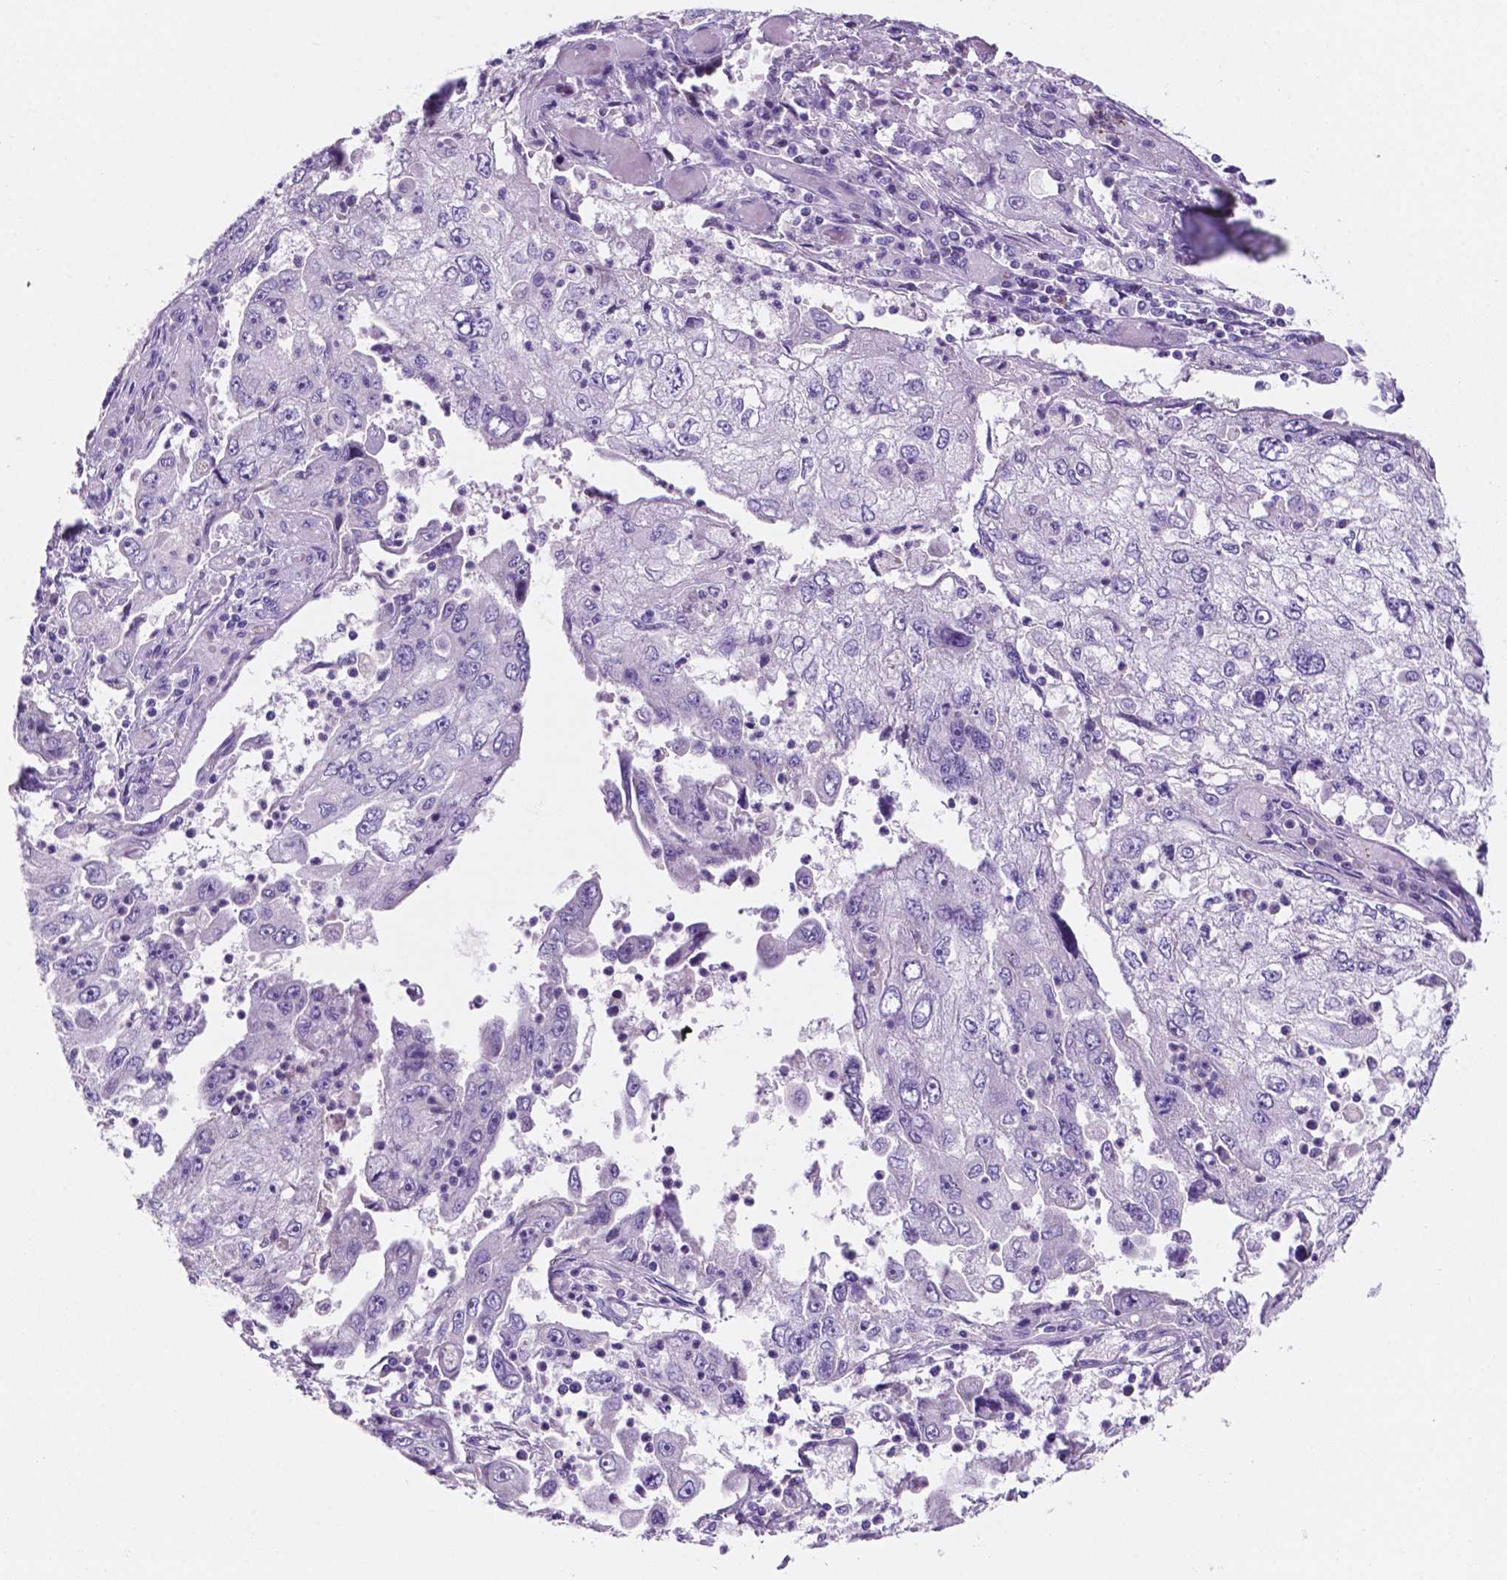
{"staining": {"intensity": "negative", "quantity": "none", "location": "none"}, "tissue": "cervical cancer", "cell_type": "Tumor cells", "image_type": "cancer", "snomed": [{"axis": "morphology", "description": "Squamous cell carcinoma, NOS"}, {"axis": "topography", "description": "Cervix"}], "caption": "Micrograph shows no protein expression in tumor cells of cervical cancer tissue.", "gene": "EBLN2", "patient": {"sex": "female", "age": 36}}